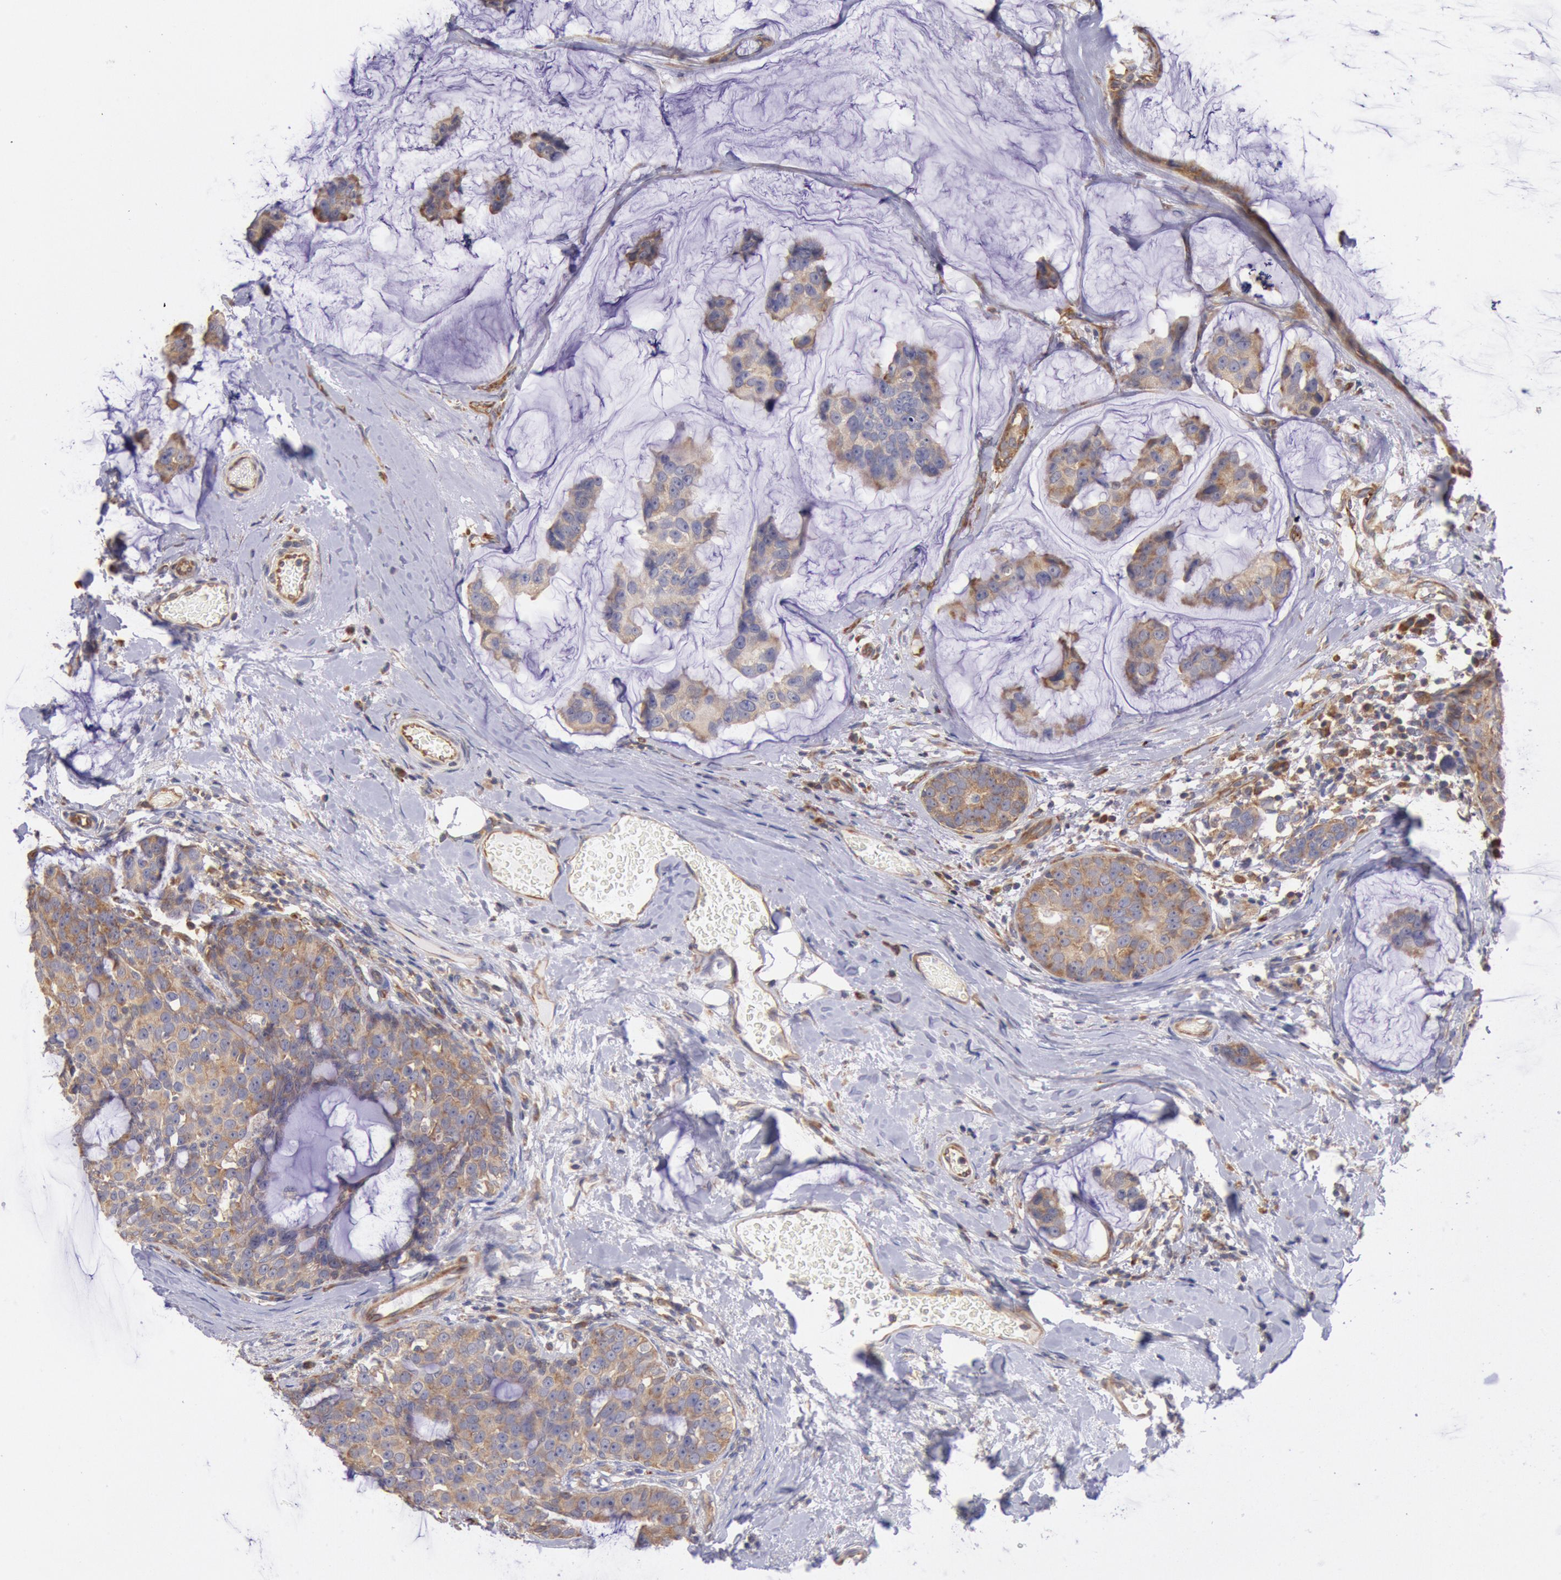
{"staining": {"intensity": "moderate", "quantity": ">75%", "location": "cytoplasmic/membranous"}, "tissue": "breast cancer", "cell_type": "Tumor cells", "image_type": "cancer", "snomed": [{"axis": "morphology", "description": "Normal tissue, NOS"}, {"axis": "morphology", "description": "Duct carcinoma"}, {"axis": "topography", "description": "Breast"}], "caption": "Protein staining by immunohistochemistry displays moderate cytoplasmic/membranous positivity in about >75% of tumor cells in breast cancer.", "gene": "DRG1", "patient": {"sex": "female", "age": 50}}